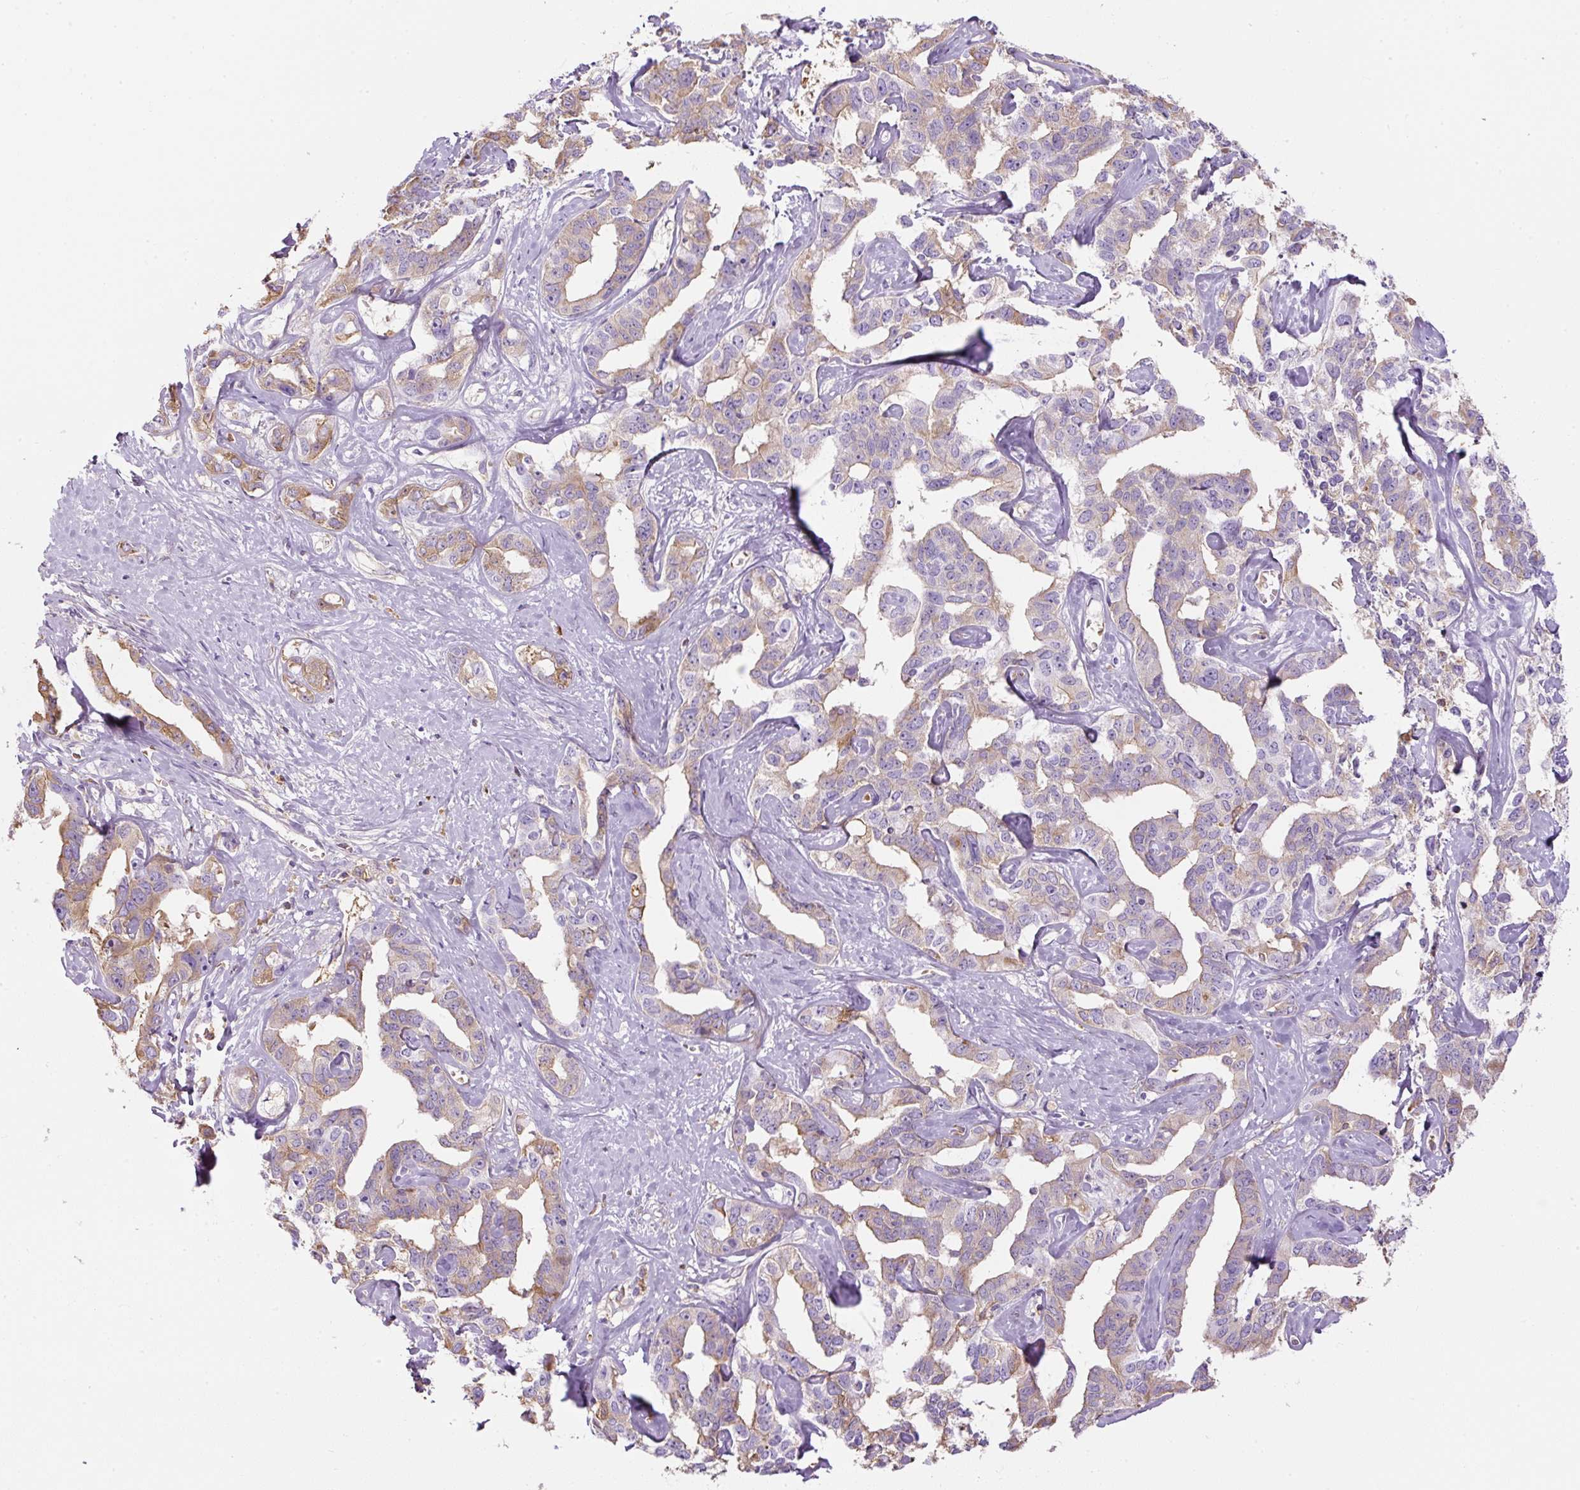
{"staining": {"intensity": "weak", "quantity": "25%-75%", "location": "cytoplasmic/membranous"}, "tissue": "liver cancer", "cell_type": "Tumor cells", "image_type": "cancer", "snomed": [{"axis": "morphology", "description": "Cholangiocarcinoma"}, {"axis": "topography", "description": "Liver"}], "caption": "IHC (DAB) staining of human liver cancer (cholangiocarcinoma) displays weak cytoplasmic/membranous protein staining in about 25%-75% of tumor cells.", "gene": "APOA1", "patient": {"sex": "male", "age": 59}}